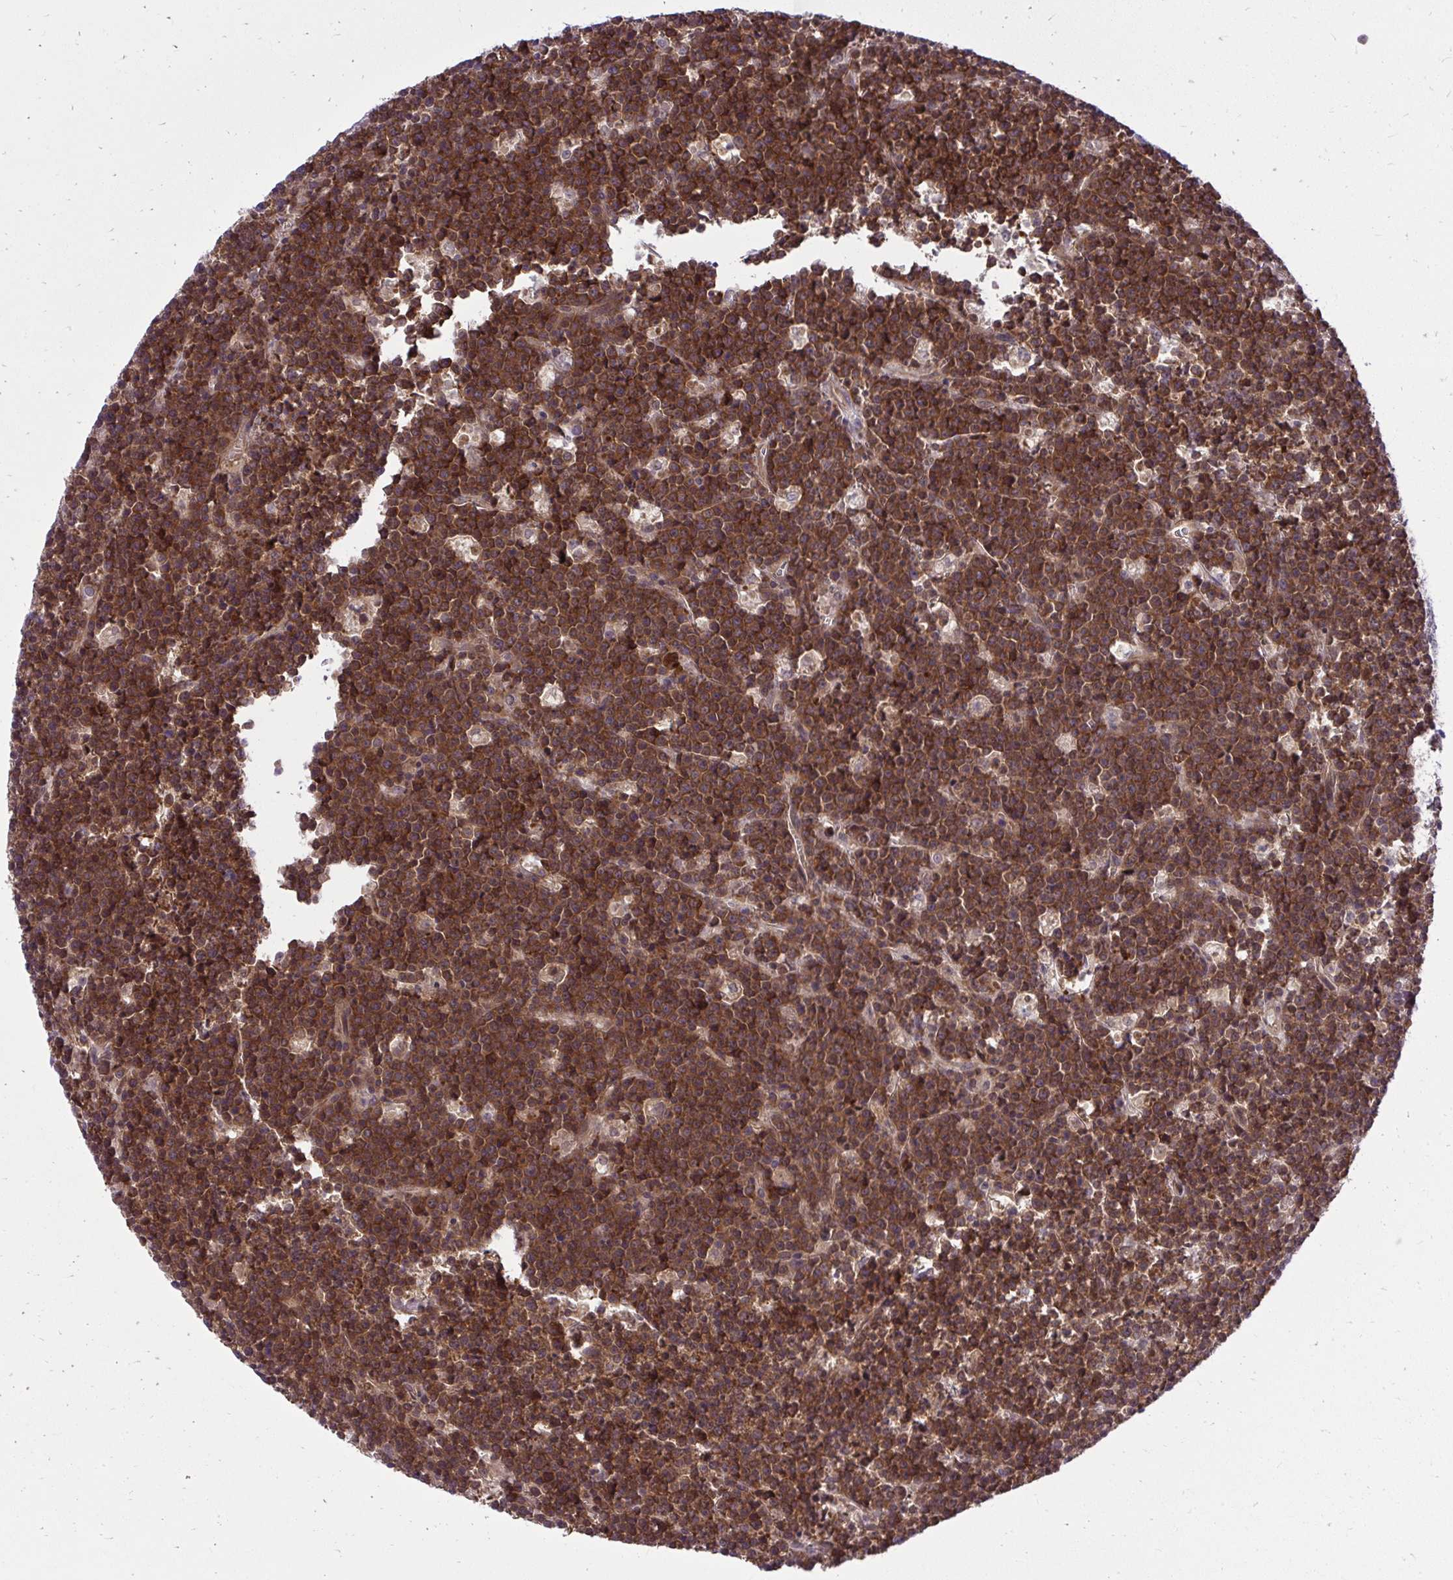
{"staining": {"intensity": "strong", "quantity": ">75%", "location": "cytoplasmic/membranous"}, "tissue": "lymphoma", "cell_type": "Tumor cells", "image_type": "cancer", "snomed": [{"axis": "morphology", "description": "Malignant lymphoma, non-Hodgkin's type, High grade"}, {"axis": "topography", "description": "Ovary"}], "caption": "There is high levels of strong cytoplasmic/membranous positivity in tumor cells of lymphoma, as demonstrated by immunohistochemical staining (brown color).", "gene": "PPP5C", "patient": {"sex": "female", "age": 56}}